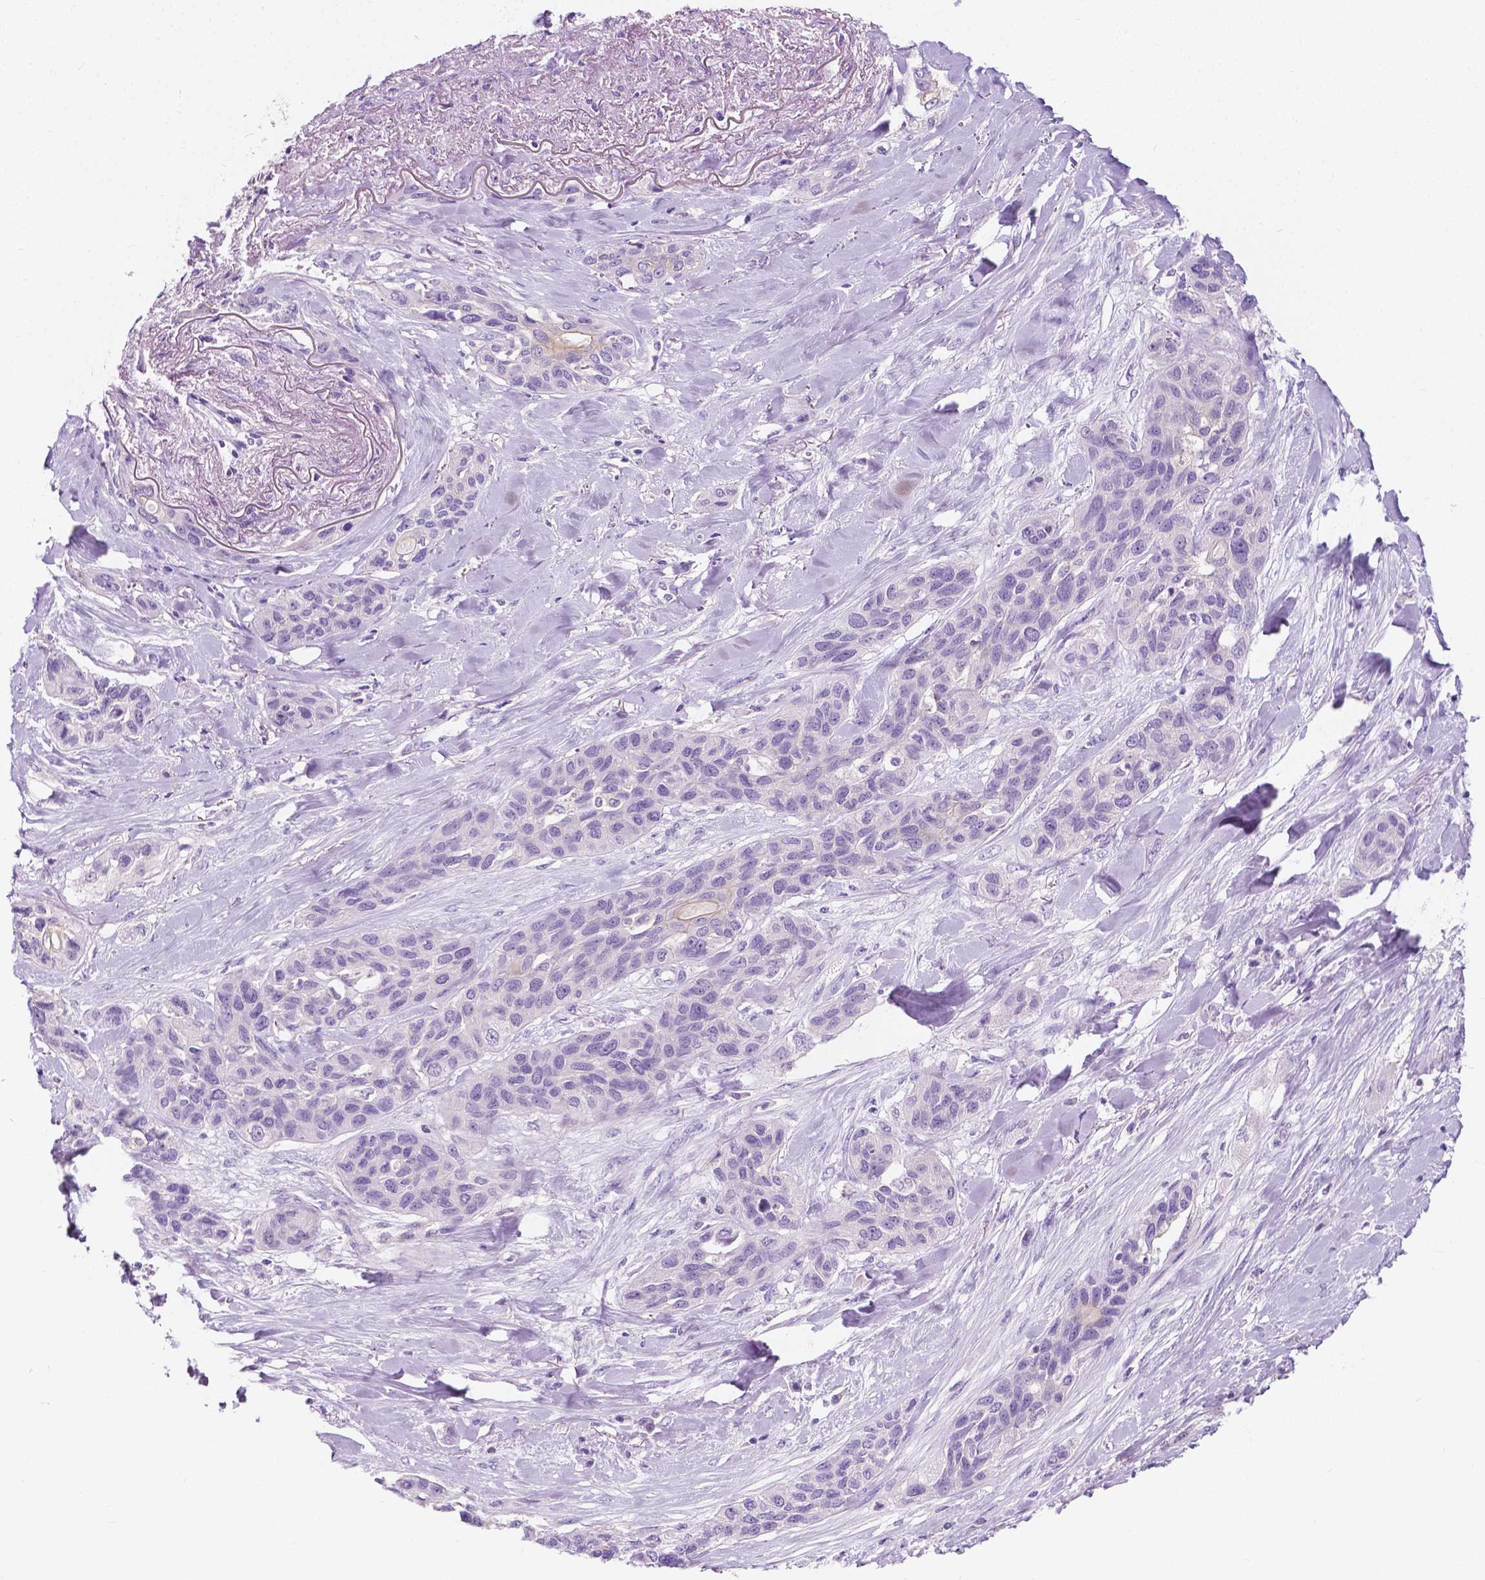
{"staining": {"intensity": "negative", "quantity": "none", "location": "none"}, "tissue": "lung cancer", "cell_type": "Tumor cells", "image_type": "cancer", "snomed": [{"axis": "morphology", "description": "Squamous cell carcinoma, NOS"}, {"axis": "topography", "description": "Lung"}], "caption": "IHC of lung cancer shows no expression in tumor cells. (DAB (3,3'-diaminobenzidine) IHC visualized using brightfield microscopy, high magnification).", "gene": "SIRT2", "patient": {"sex": "female", "age": 70}}